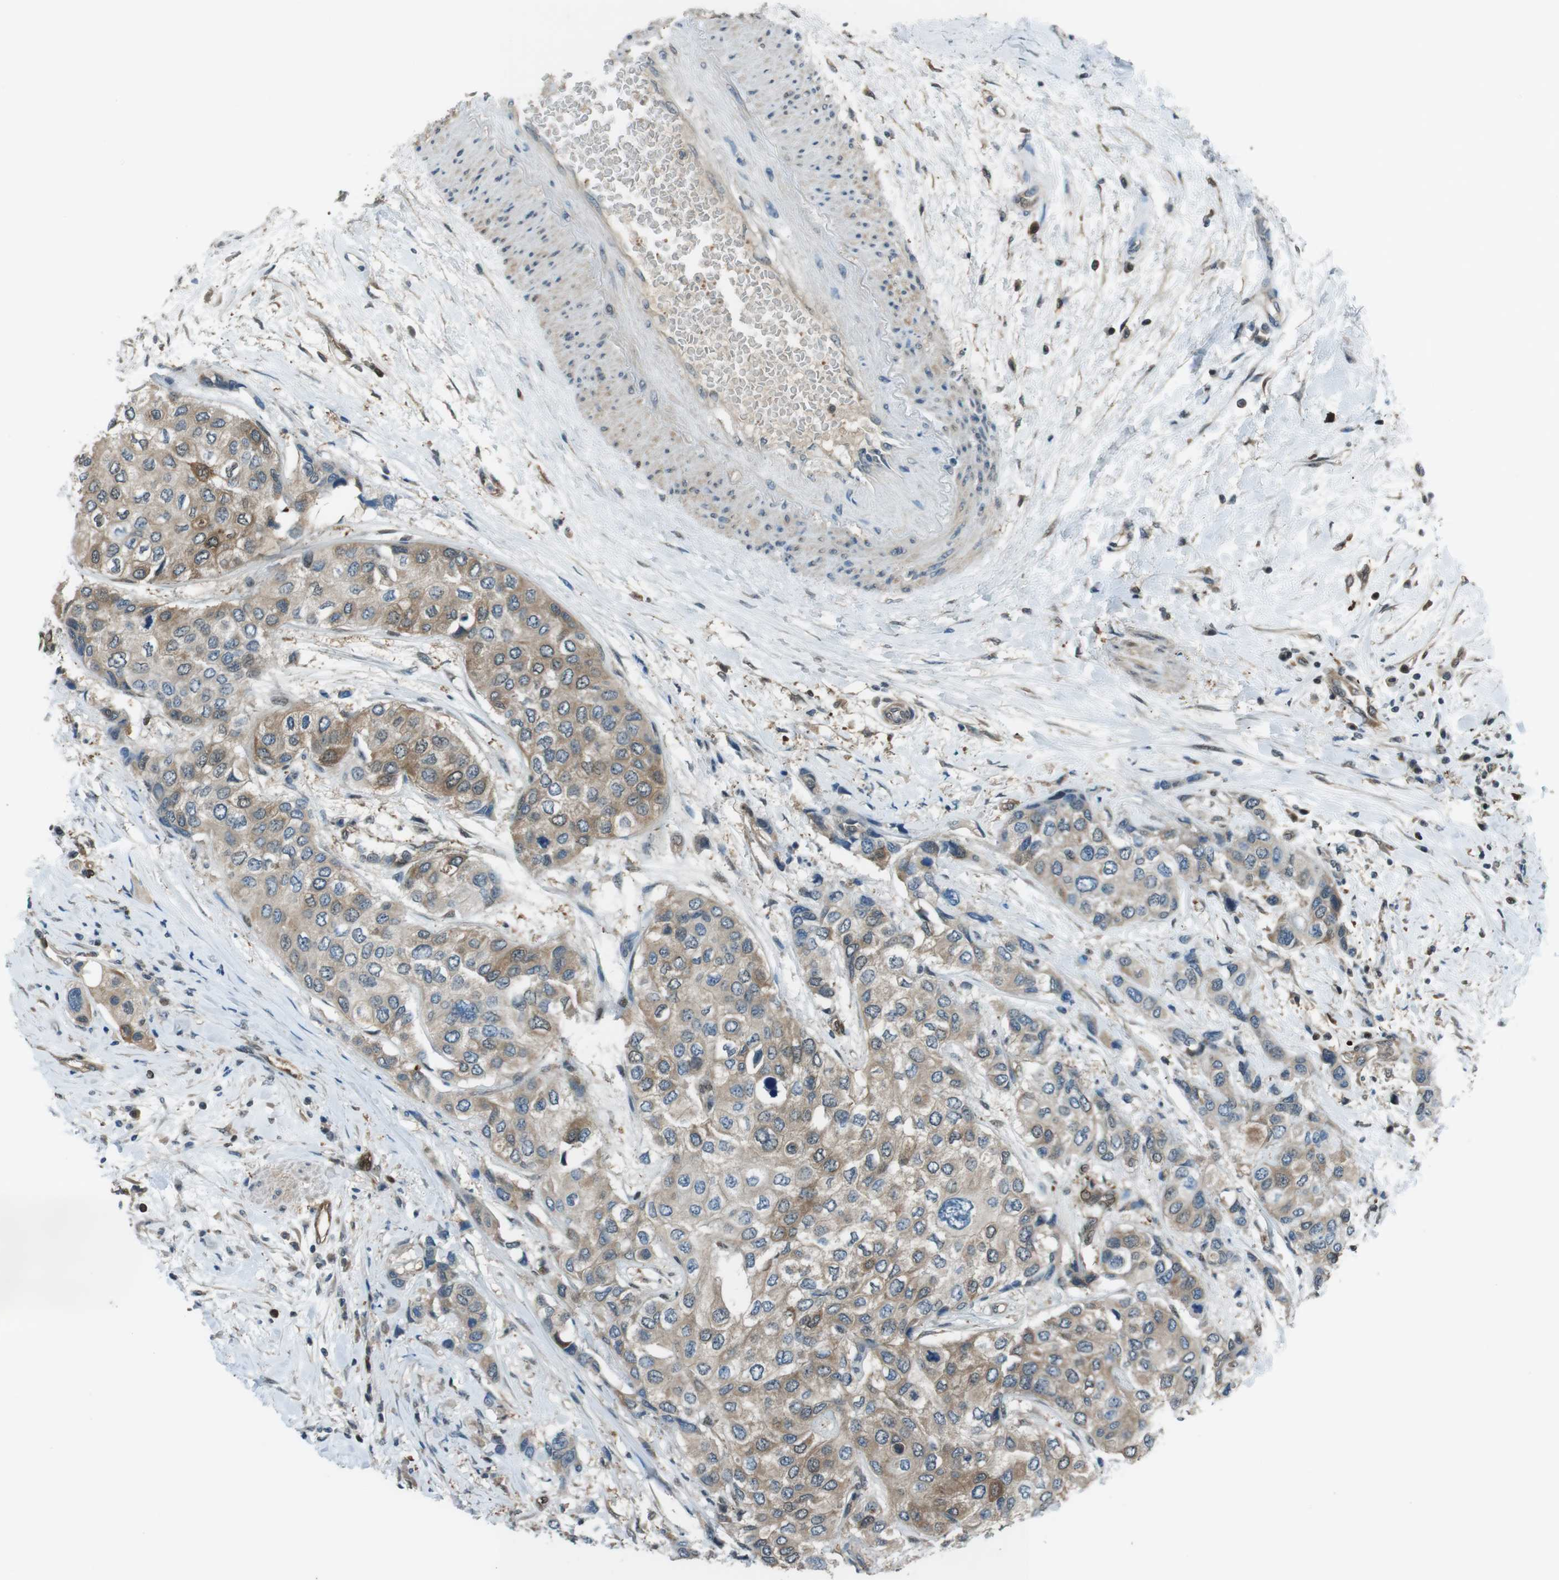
{"staining": {"intensity": "moderate", "quantity": "25%-75%", "location": "cytoplasmic/membranous"}, "tissue": "urothelial cancer", "cell_type": "Tumor cells", "image_type": "cancer", "snomed": [{"axis": "morphology", "description": "Urothelial carcinoma, High grade"}, {"axis": "topography", "description": "Urinary bladder"}], "caption": "Urothelial carcinoma (high-grade) stained with immunohistochemistry displays moderate cytoplasmic/membranous positivity in approximately 25%-75% of tumor cells. Nuclei are stained in blue.", "gene": "TWSG1", "patient": {"sex": "female", "age": 56}}